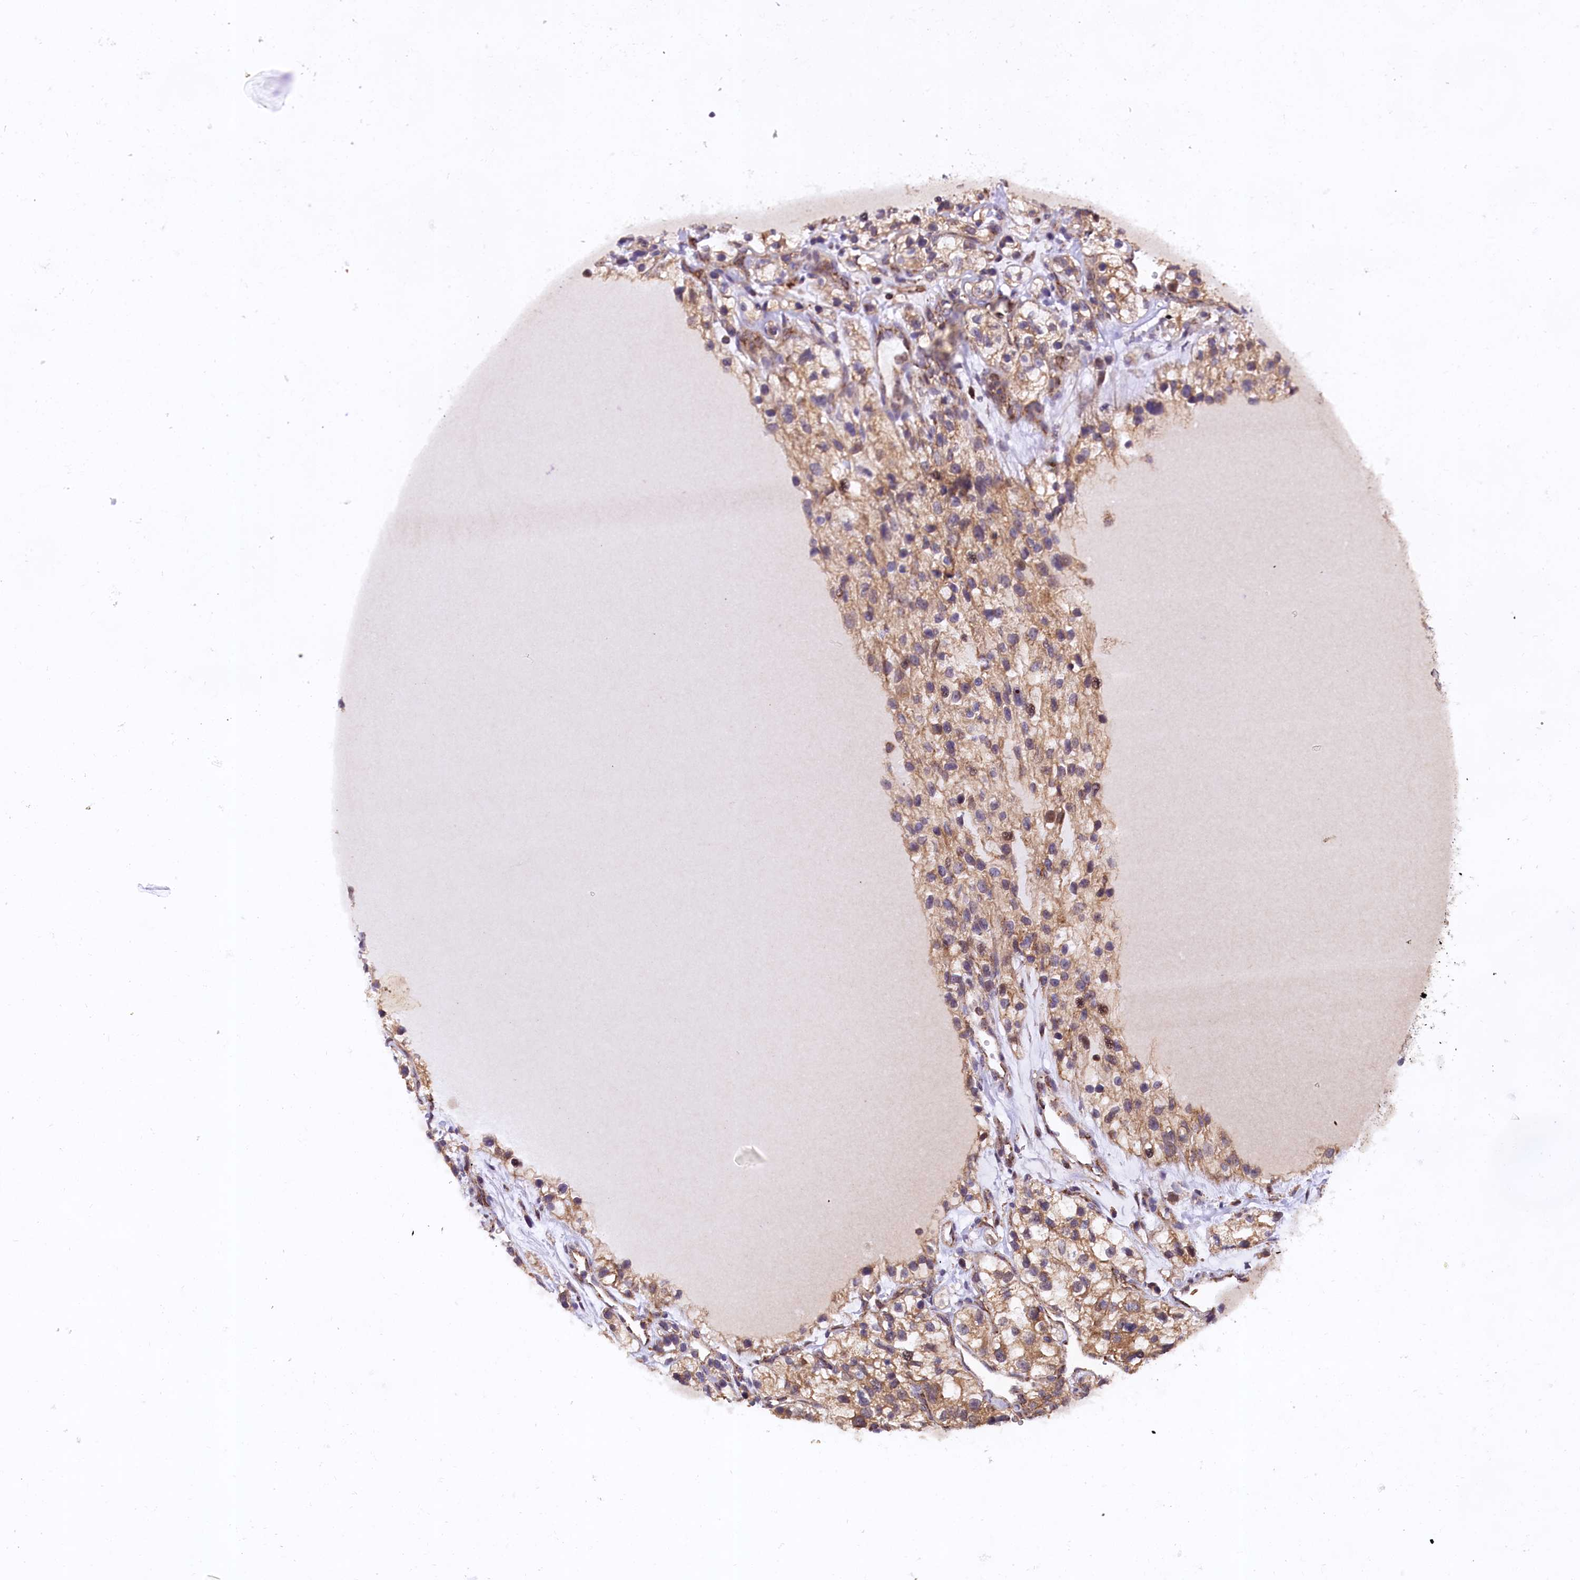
{"staining": {"intensity": "moderate", "quantity": ">75%", "location": "cytoplasmic/membranous"}, "tissue": "renal cancer", "cell_type": "Tumor cells", "image_type": "cancer", "snomed": [{"axis": "morphology", "description": "Adenocarcinoma, NOS"}, {"axis": "topography", "description": "Kidney"}], "caption": "Immunohistochemical staining of human renal cancer shows moderate cytoplasmic/membranous protein staining in approximately >75% of tumor cells.", "gene": "DOHH", "patient": {"sex": "female", "age": 57}}